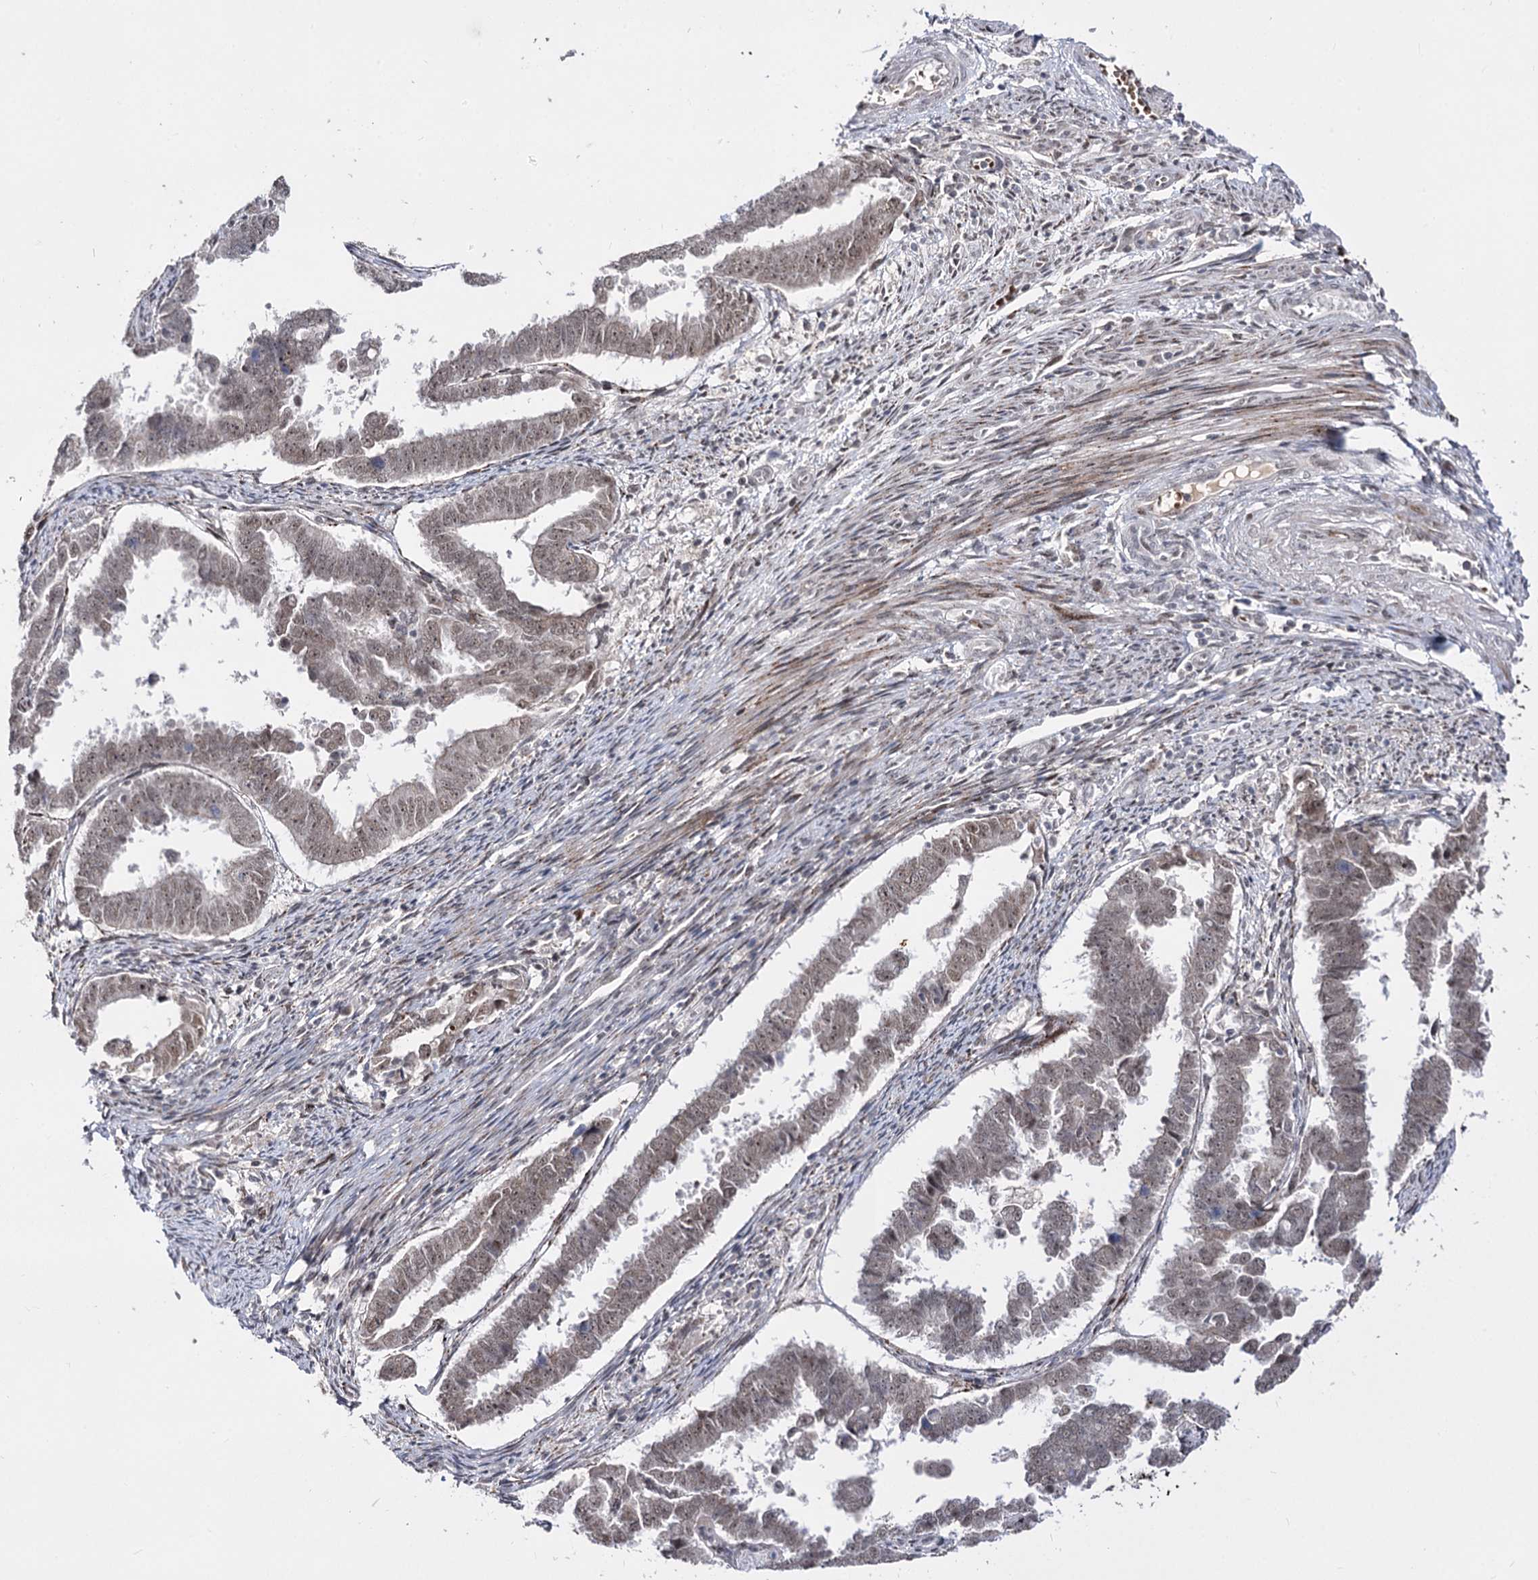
{"staining": {"intensity": "weak", "quantity": ">75%", "location": "nuclear"}, "tissue": "endometrial cancer", "cell_type": "Tumor cells", "image_type": "cancer", "snomed": [{"axis": "morphology", "description": "Adenocarcinoma, NOS"}, {"axis": "topography", "description": "Endometrium"}], "caption": "Endometrial cancer (adenocarcinoma) was stained to show a protein in brown. There is low levels of weak nuclear staining in approximately >75% of tumor cells. Using DAB (brown) and hematoxylin (blue) stains, captured at high magnification using brightfield microscopy.", "gene": "STOX1", "patient": {"sex": "female", "age": 75}}